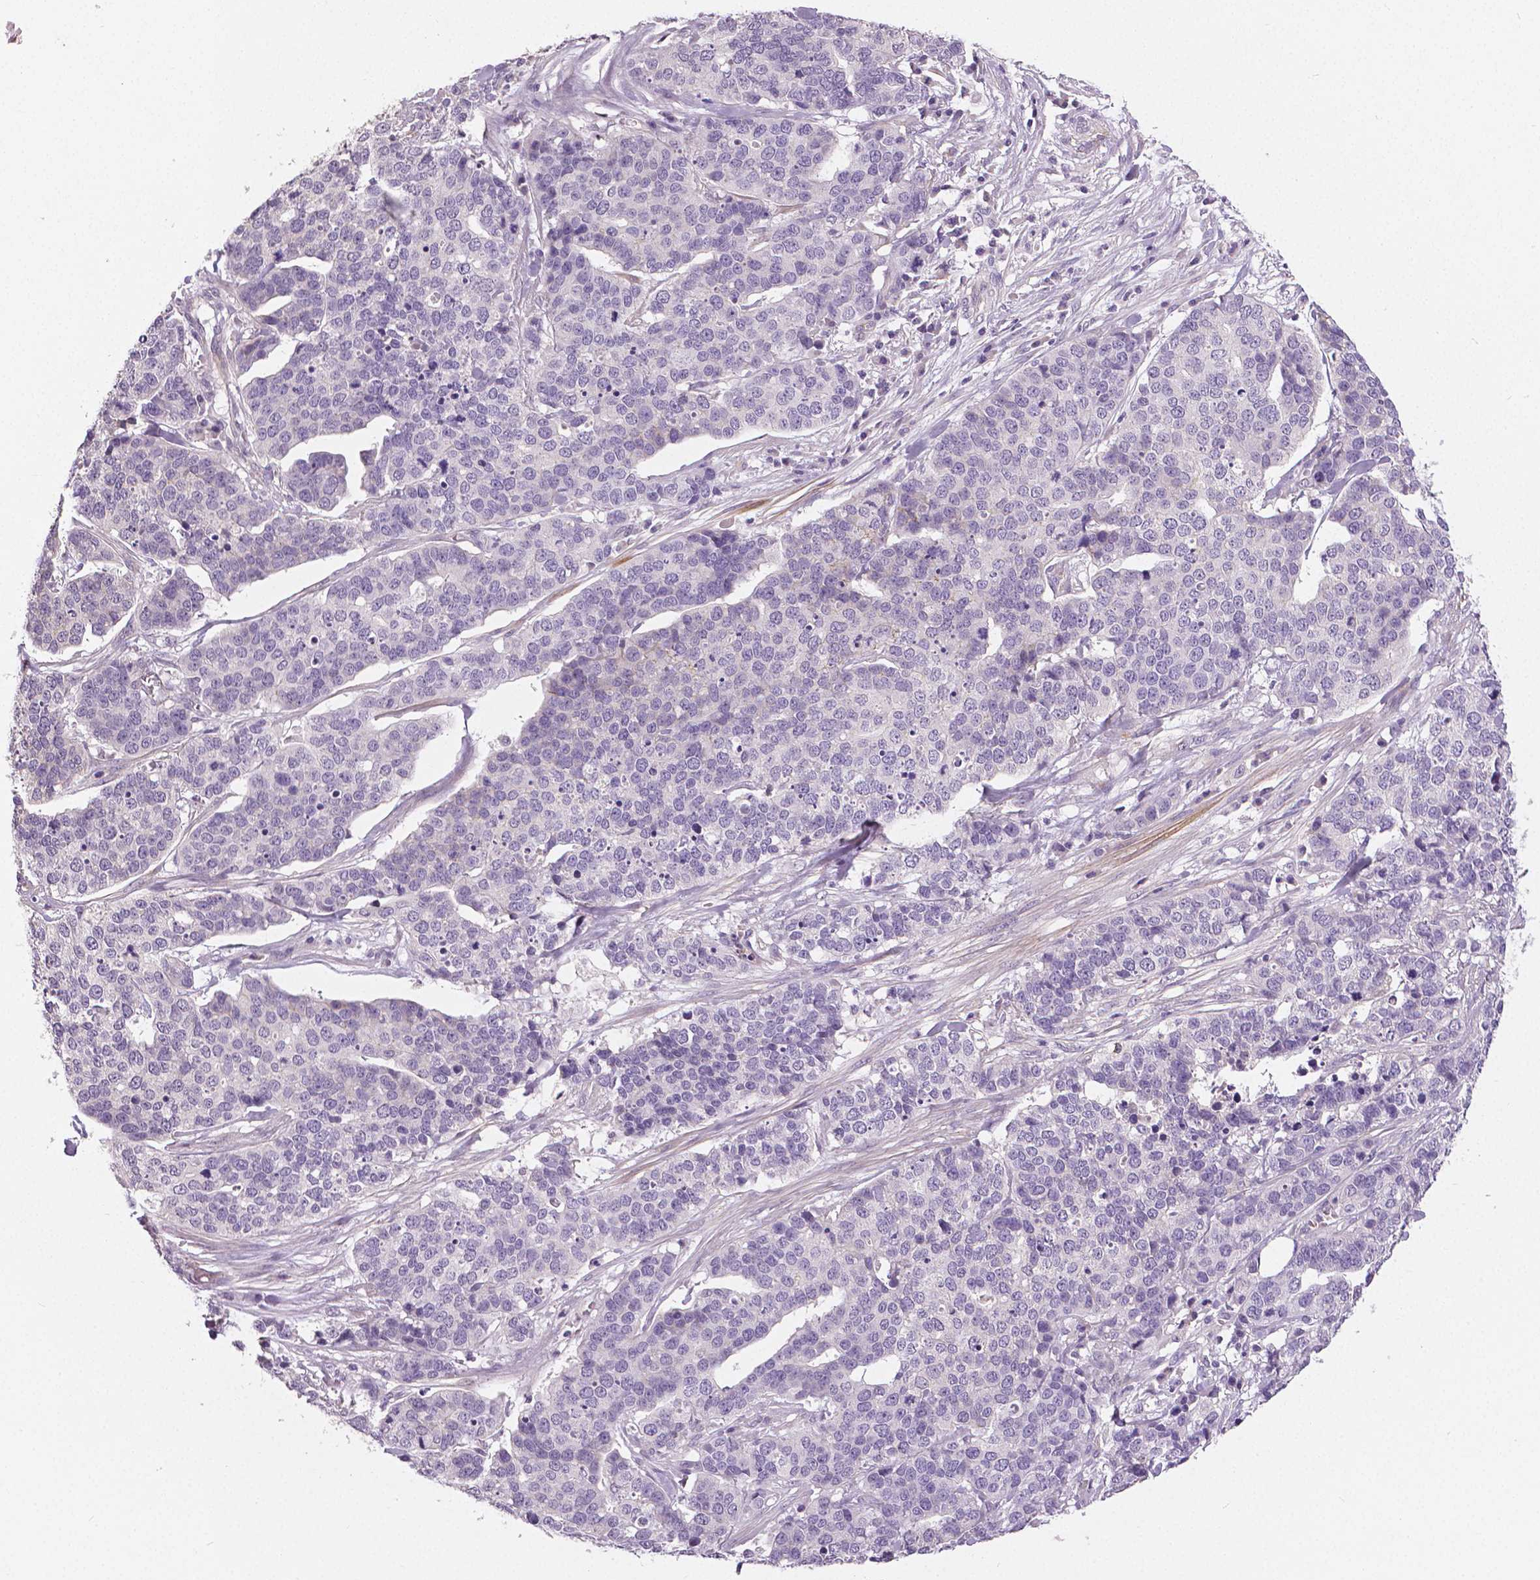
{"staining": {"intensity": "negative", "quantity": "none", "location": "none"}, "tissue": "ovarian cancer", "cell_type": "Tumor cells", "image_type": "cancer", "snomed": [{"axis": "morphology", "description": "Carcinoma, endometroid"}, {"axis": "topography", "description": "Ovary"}], "caption": "Ovarian cancer stained for a protein using immunohistochemistry displays no staining tumor cells.", "gene": "FLT1", "patient": {"sex": "female", "age": 65}}